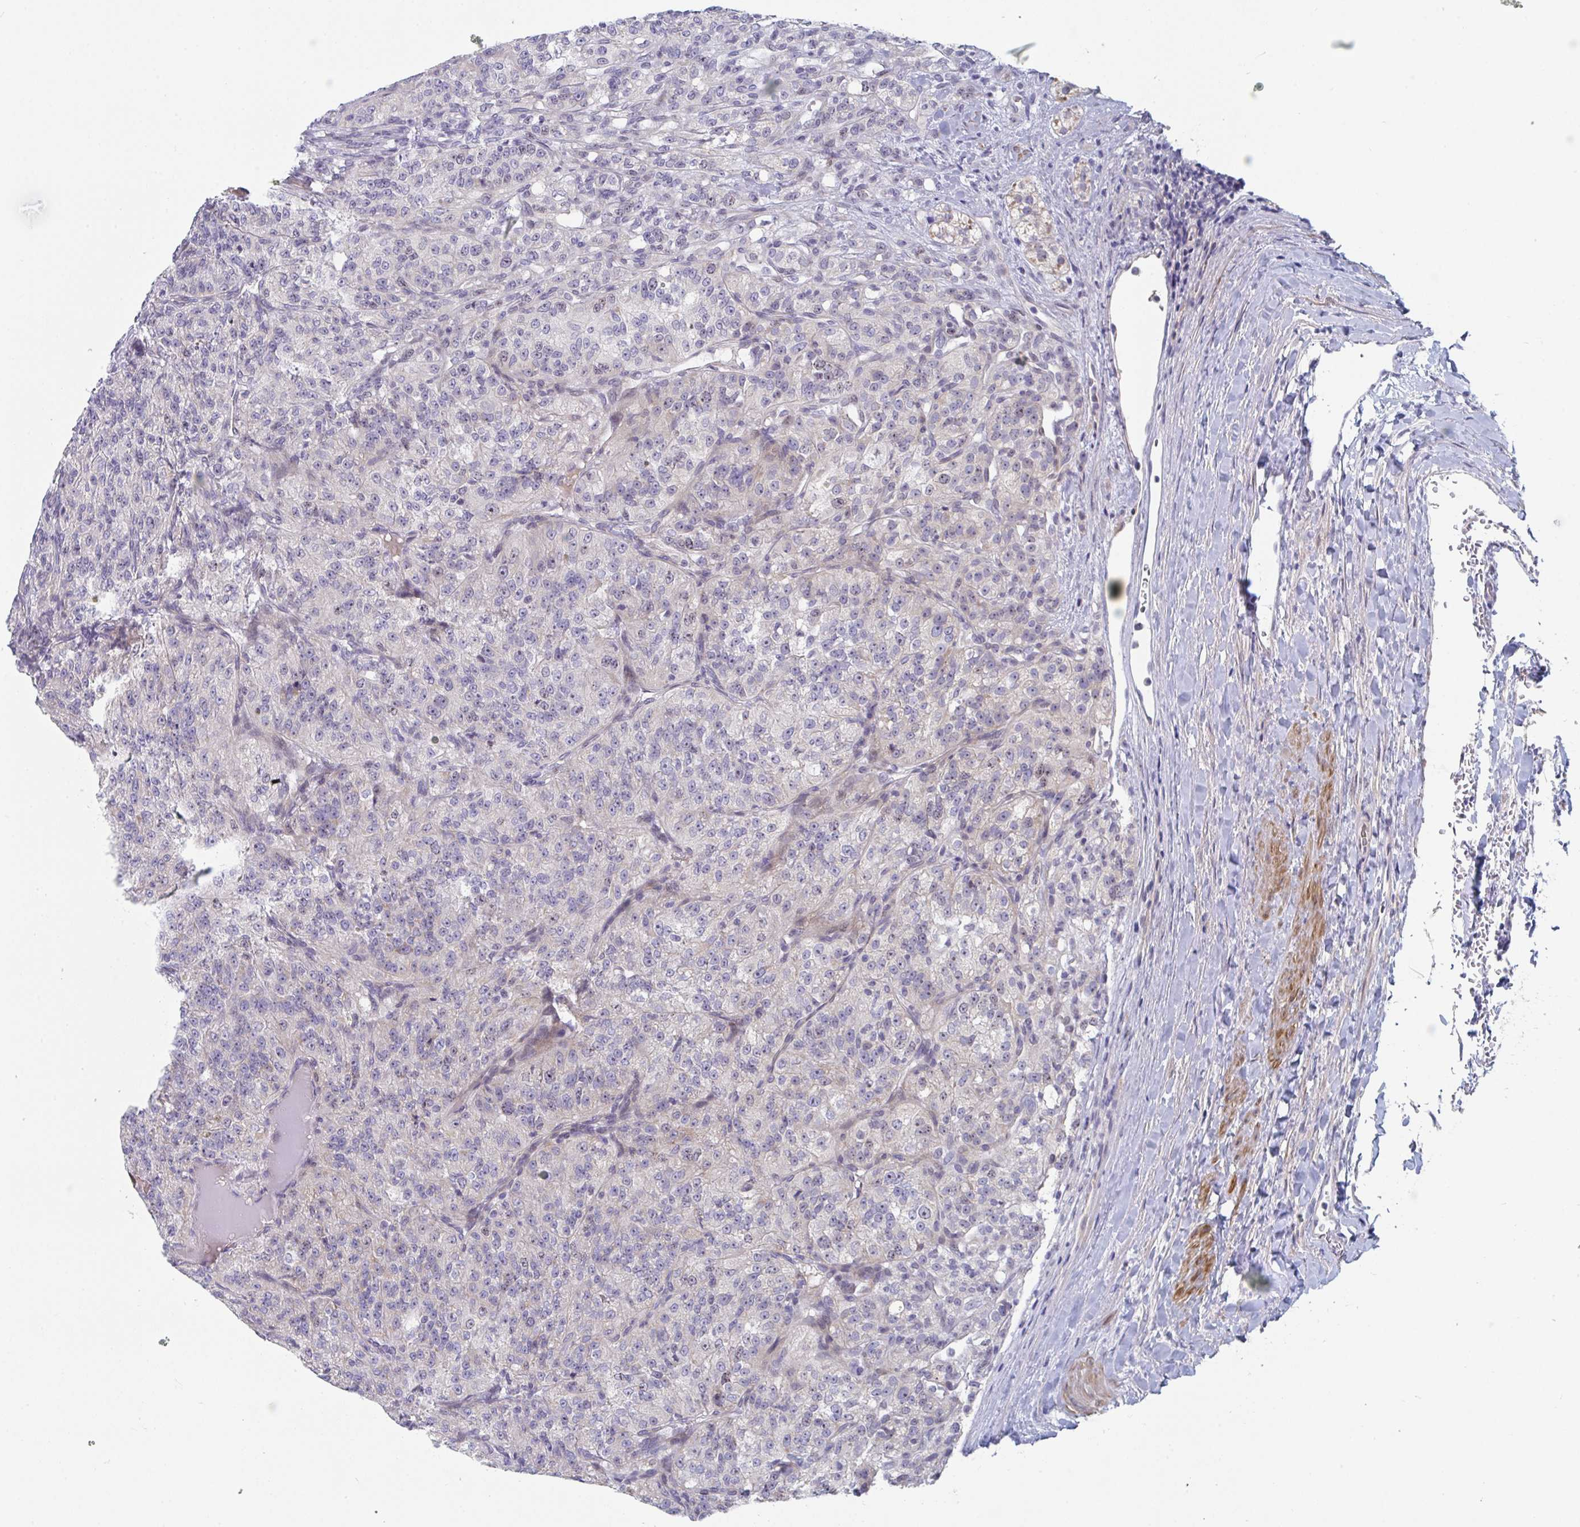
{"staining": {"intensity": "negative", "quantity": "none", "location": "none"}, "tissue": "renal cancer", "cell_type": "Tumor cells", "image_type": "cancer", "snomed": [{"axis": "morphology", "description": "Adenocarcinoma, NOS"}, {"axis": "topography", "description": "Kidney"}], "caption": "Immunohistochemical staining of human adenocarcinoma (renal) shows no significant staining in tumor cells.", "gene": "CENPT", "patient": {"sex": "female", "age": 63}}